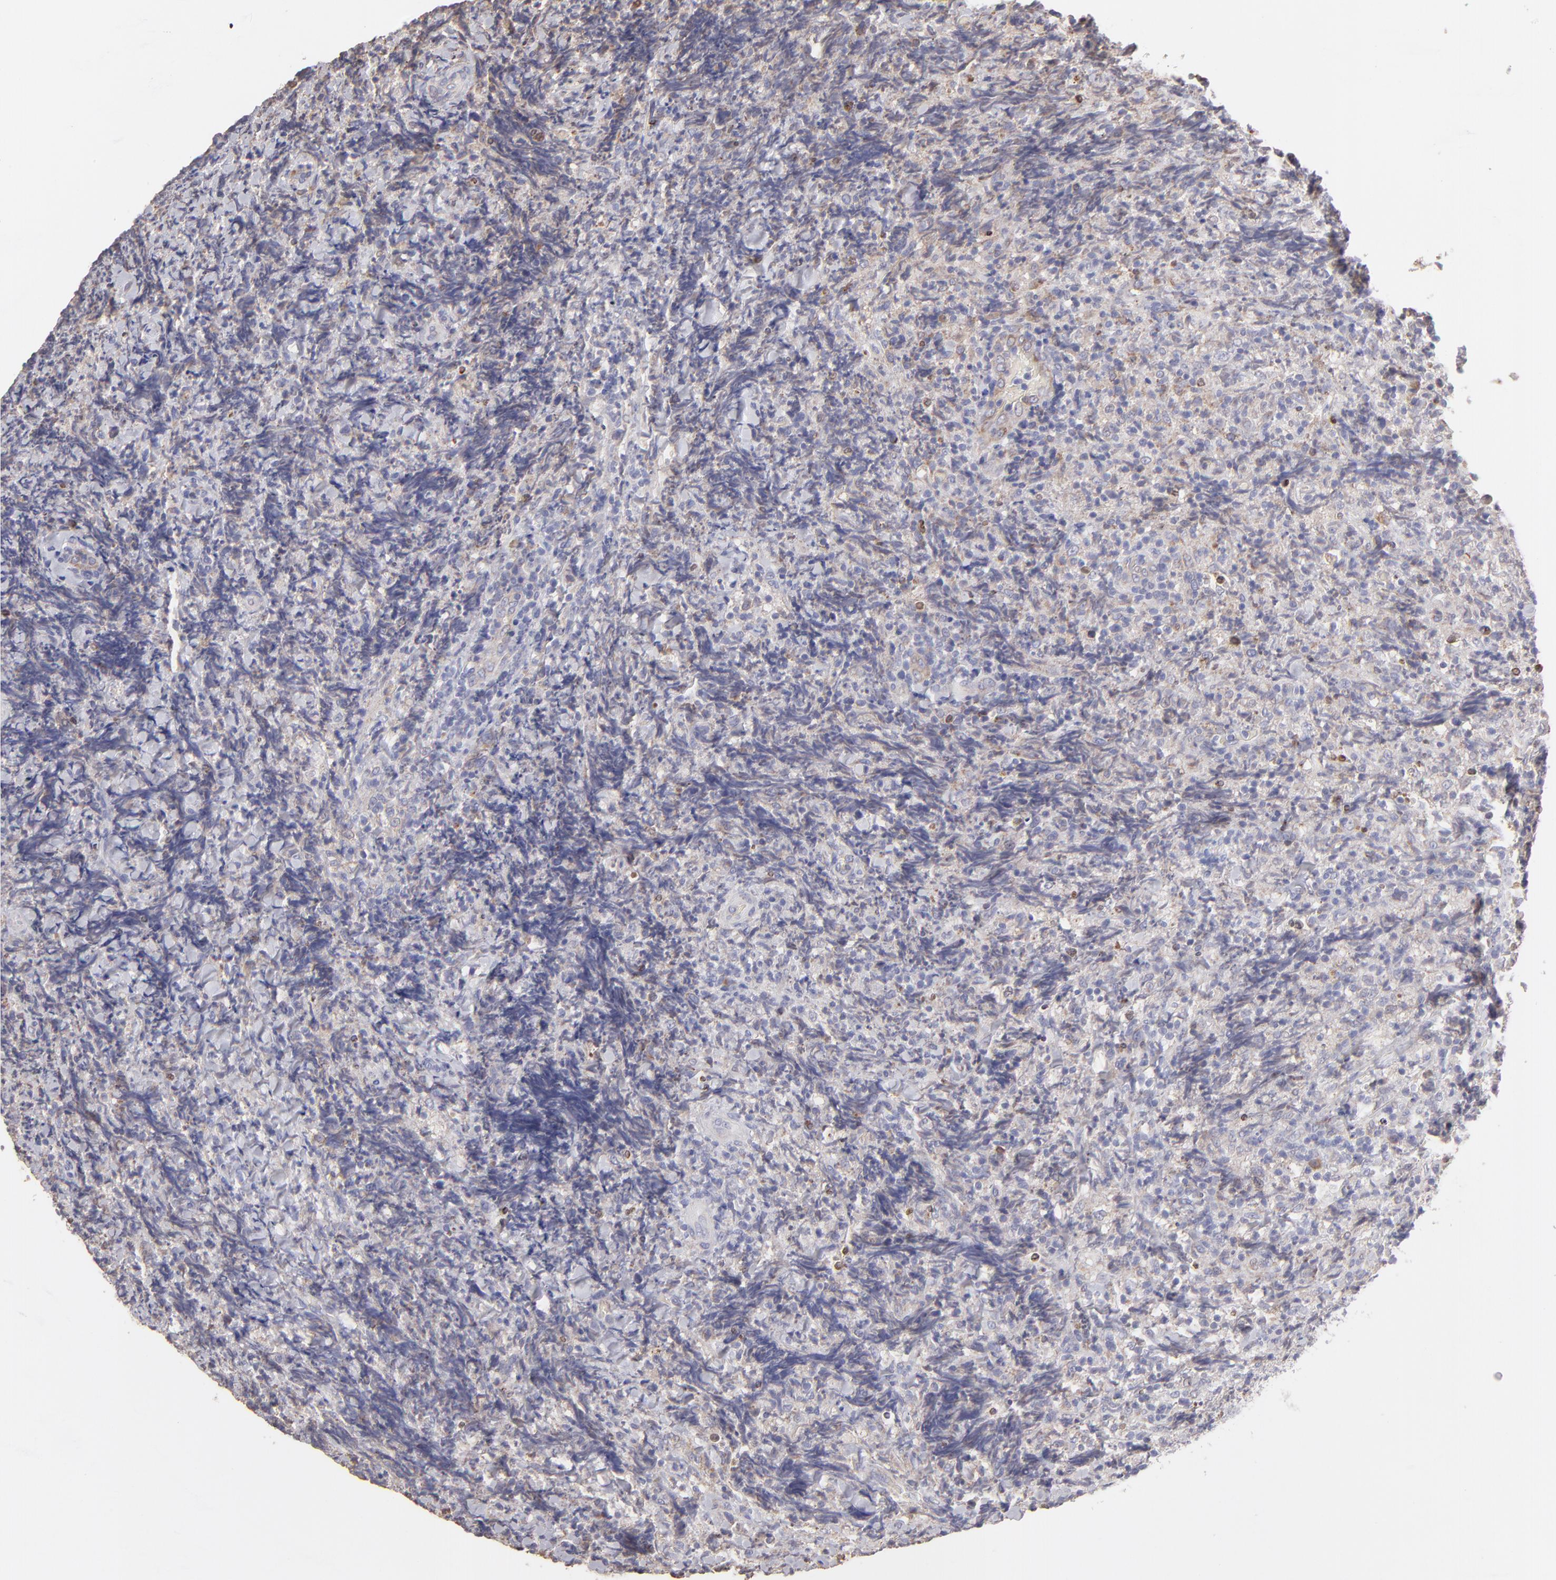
{"staining": {"intensity": "weak", "quantity": ">75%", "location": "cytoplasmic/membranous"}, "tissue": "lymphoma", "cell_type": "Tumor cells", "image_type": "cancer", "snomed": [{"axis": "morphology", "description": "Malignant lymphoma, non-Hodgkin's type, High grade"}, {"axis": "topography", "description": "Tonsil"}], "caption": "Human lymphoma stained with a protein marker shows weak staining in tumor cells.", "gene": "CALR", "patient": {"sex": "female", "age": 36}}